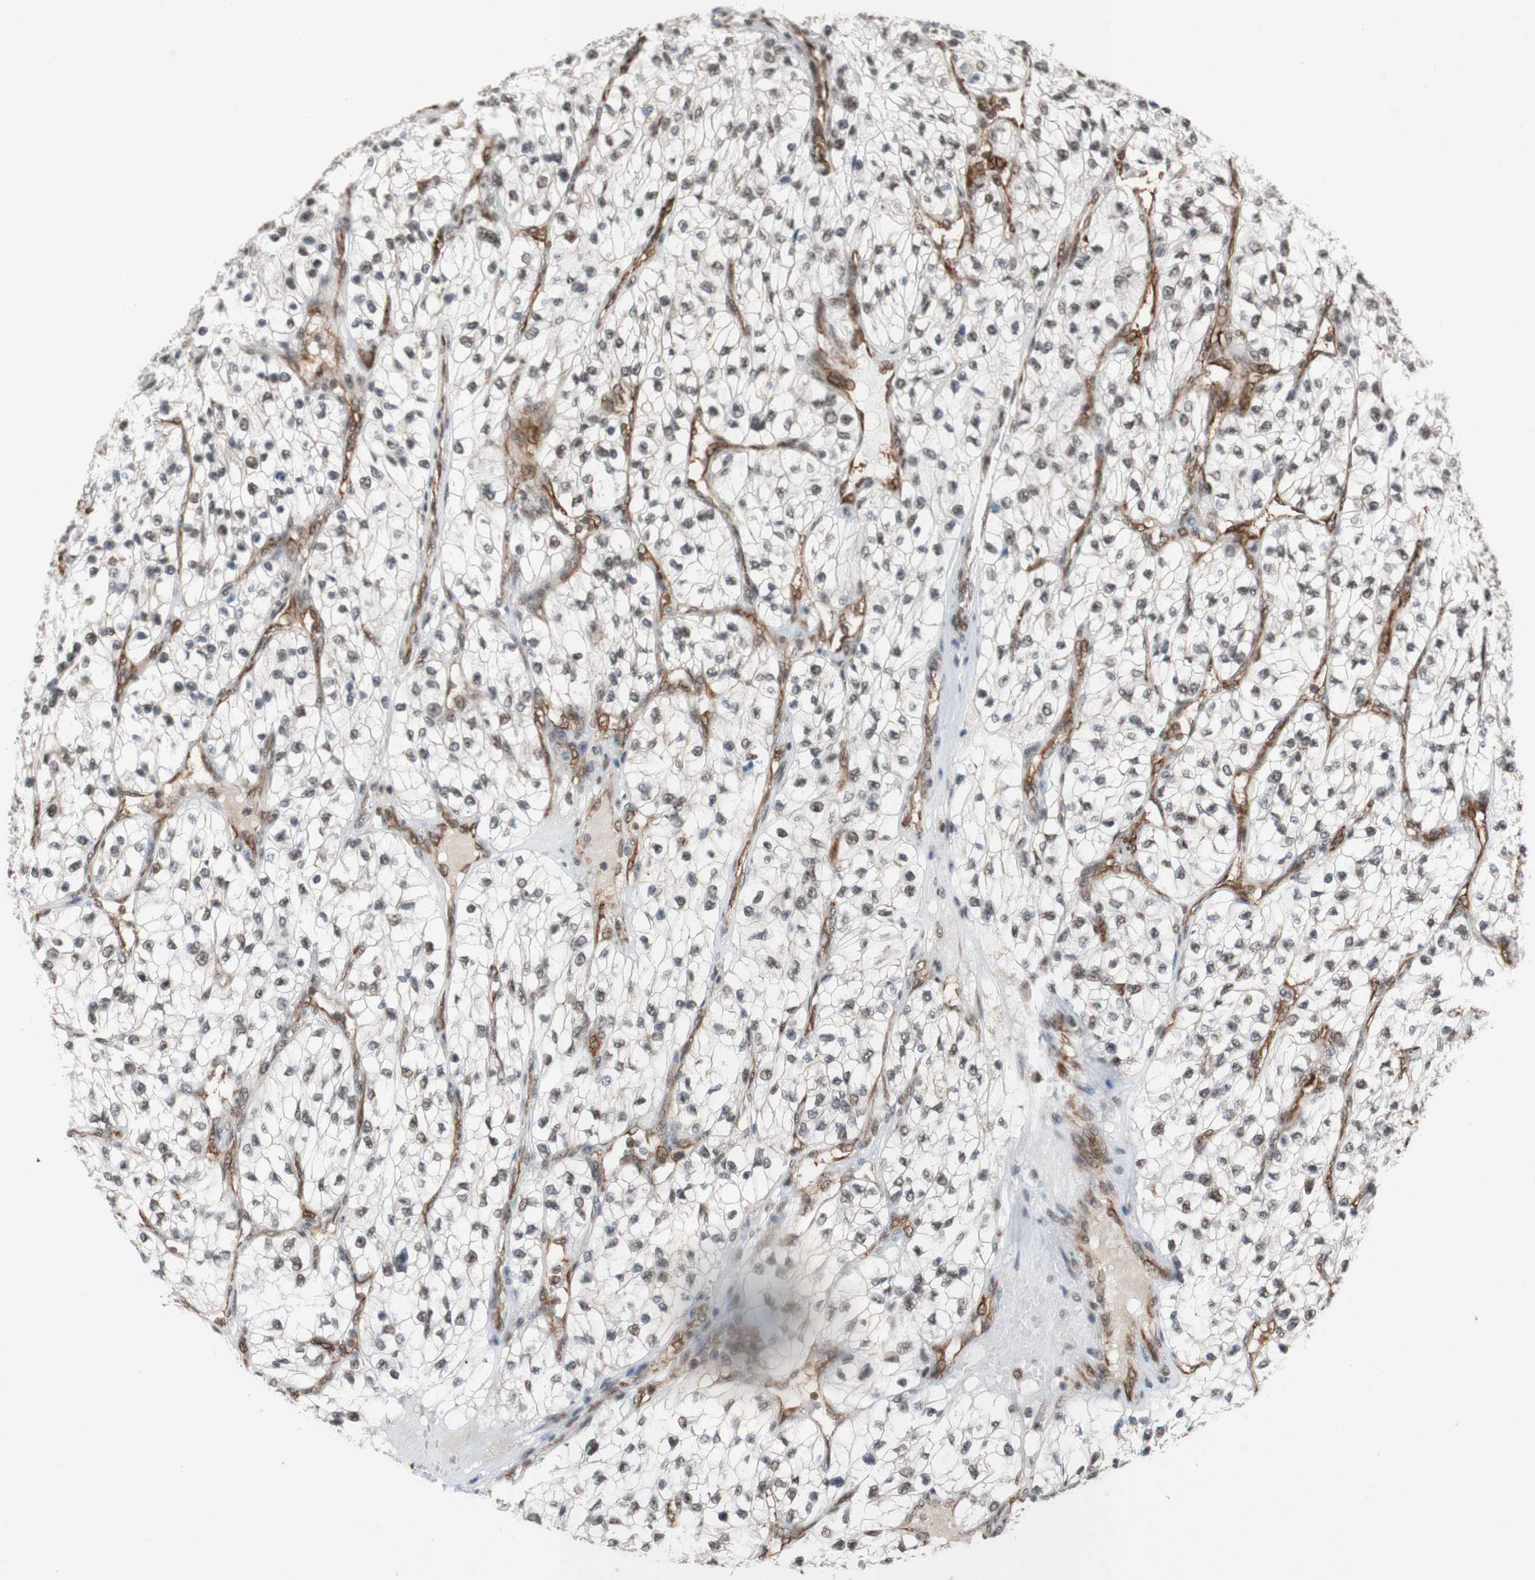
{"staining": {"intensity": "negative", "quantity": "none", "location": "none"}, "tissue": "renal cancer", "cell_type": "Tumor cells", "image_type": "cancer", "snomed": [{"axis": "morphology", "description": "Adenocarcinoma, NOS"}, {"axis": "topography", "description": "Kidney"}], "caption": "There is no significant expression in tumor cells of renal cancer. The staining was performed using DAB to visualize the protein expression in brown, while the nuclei were stained in blue with hematoxylin (Magnification: 20x).", "gene": "SAP18", "patient": {"sex": "female", "age": 57}}